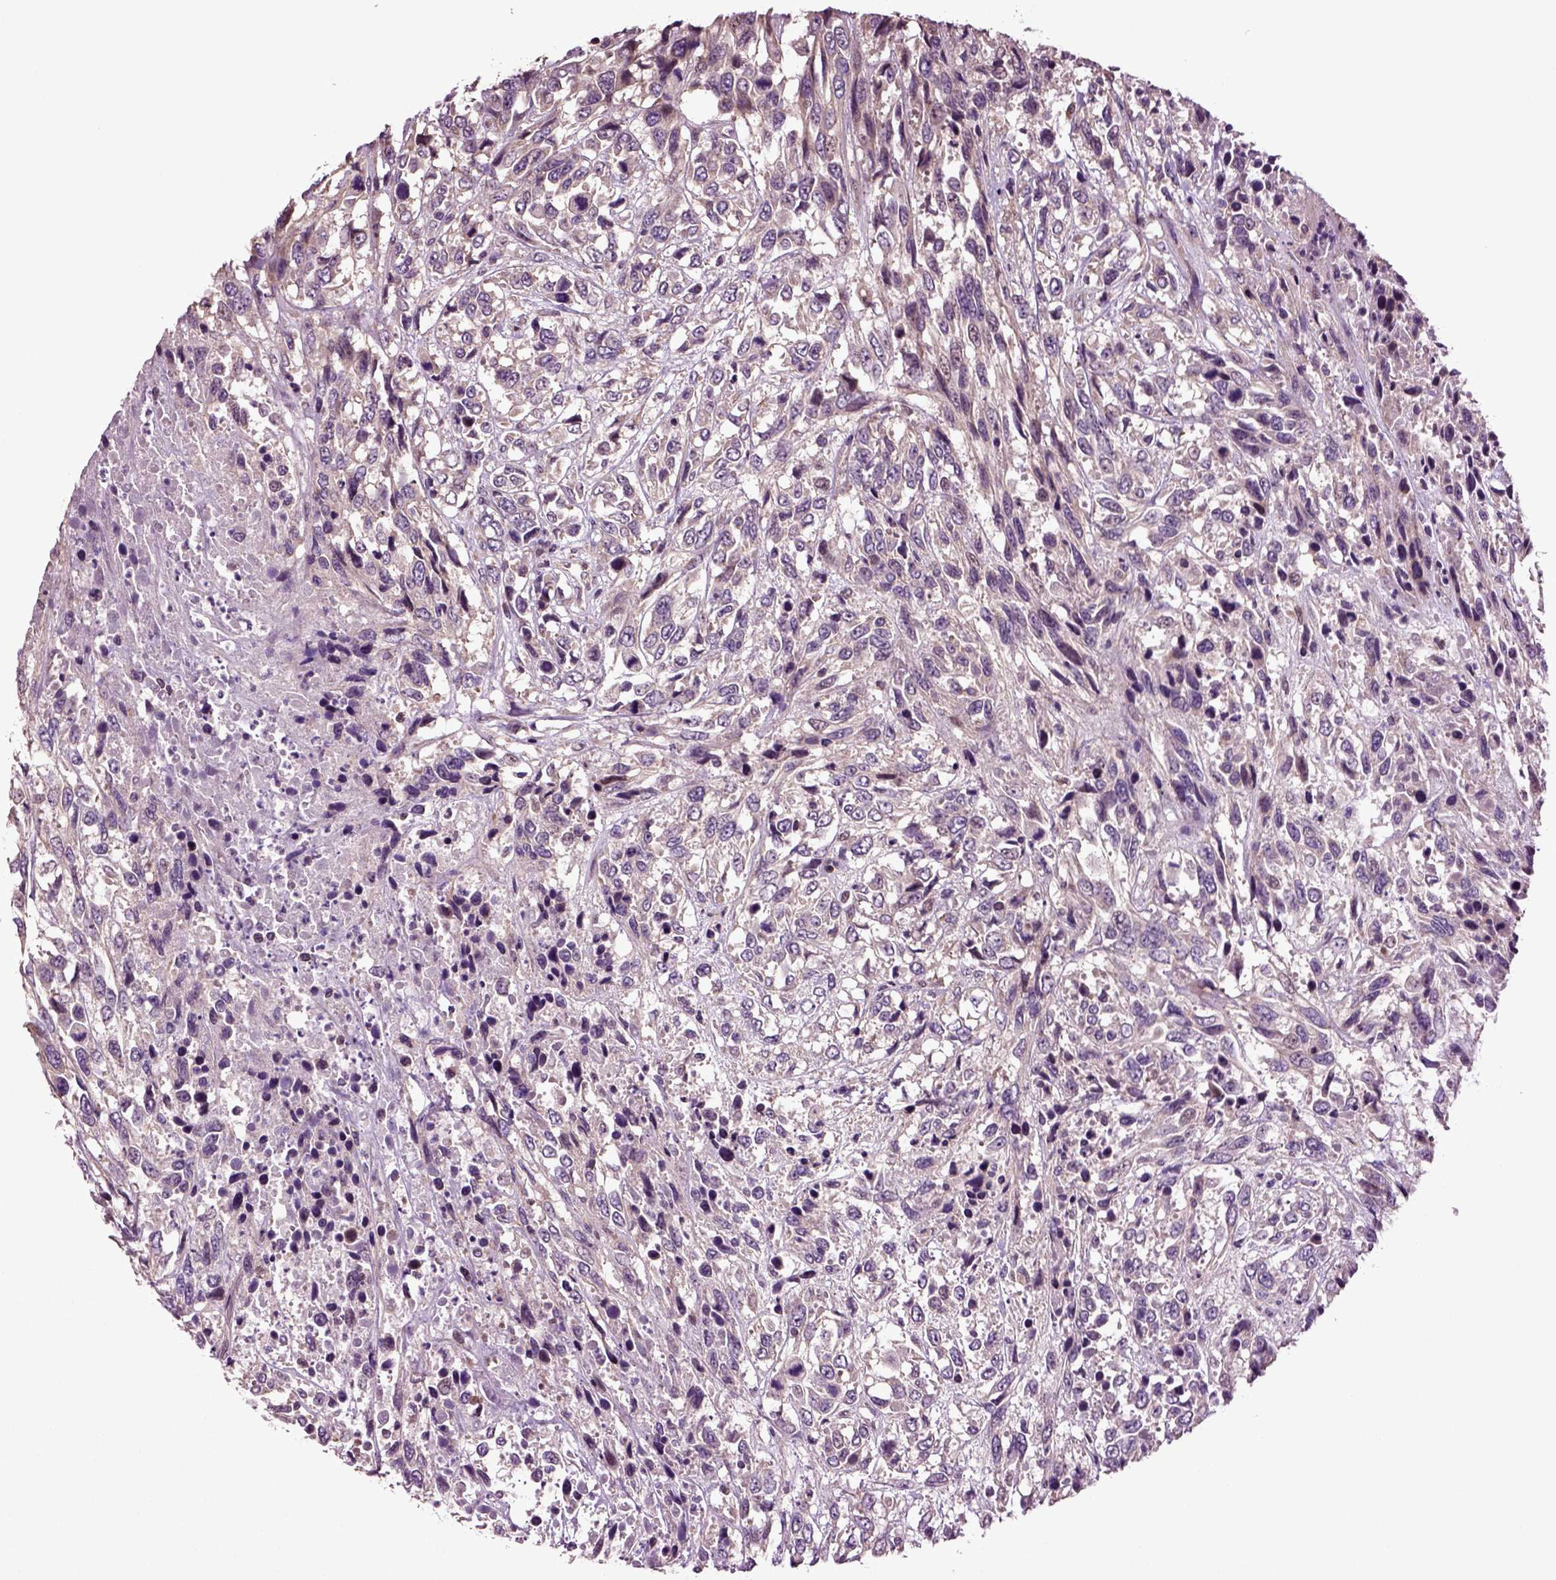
{"staining": {"intensity": "weak", "quantity": "<25%", "location": "cytoplasmic/membranous"}, "tissue": "urothelial cancer", "cell_type": "Tumor cells", "image_type": "cancer", "snomed": [{"axis": "morphology", "description": "Urothelial carcinoma, High grade"}, {"axis": "topography", "description": "Urinary bladder"}], "caption": "A photomicrograph of human high-grade urothelial carcinoma is negative for staining in tumor cells.", "gene": "HAGHL", "patient": {"sex": "female", "age": 70}}